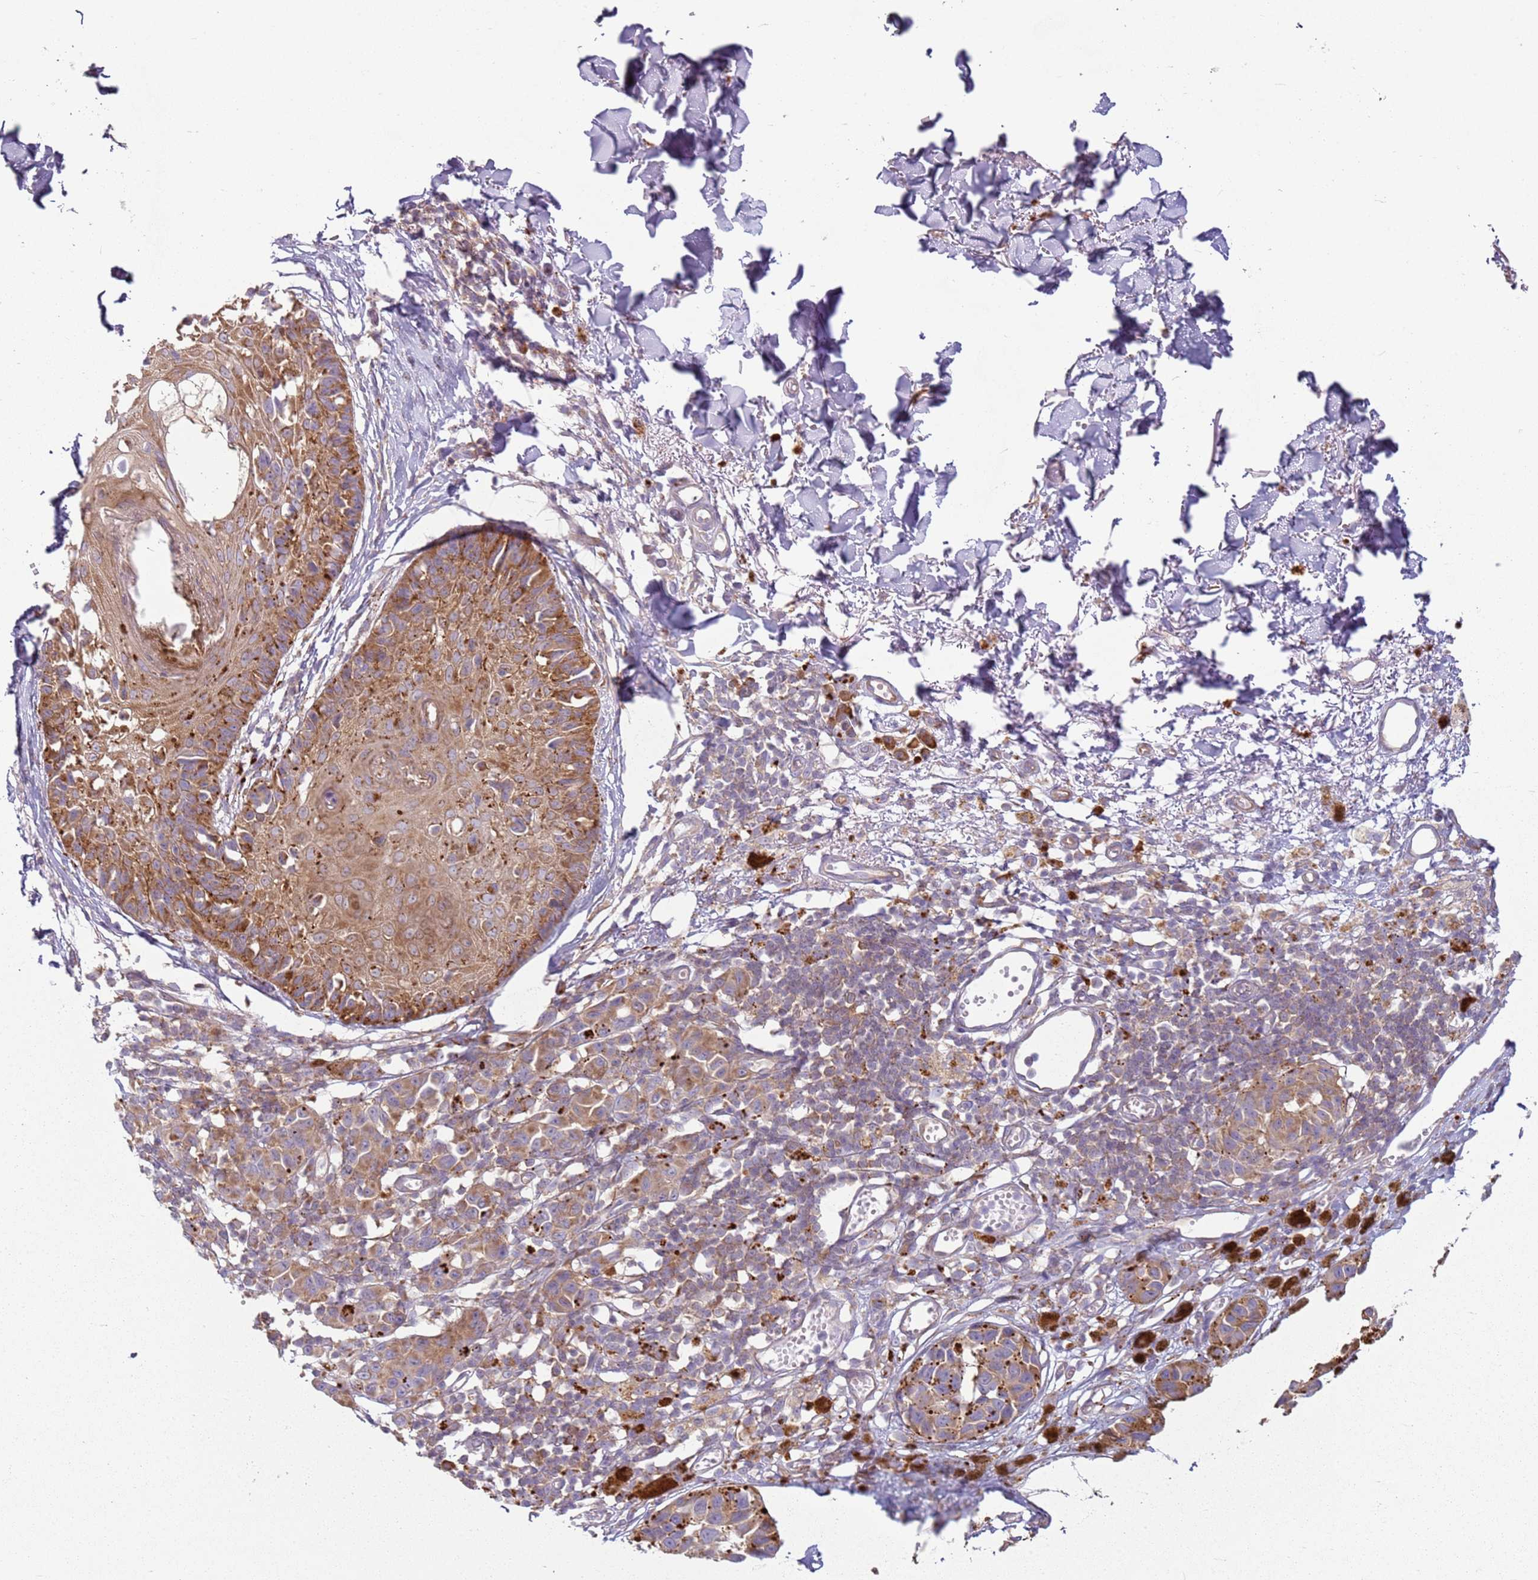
{"staining": {"intensity": "moderate", "quantity": ">75%", "location": "cytoplasmic/membranous"}, "tissue": "melanoma", "cell_type": "Tumor cells", "image_type": "cancer", "snomed": [{"axis": "morphology", "description": "Malignant melanoma, NOS"}, {"axis": "topography", "description": "Skin"}], "caption": "An immunohistochemistry histopathology image of tumor tissue is shown. Protein staining in brown shows moderate cytoplasmic/membranous positivity in malignant melanoma within tumor cells.", "gene": "RPS28", "patient": {"sex": "male", "age": 73}}